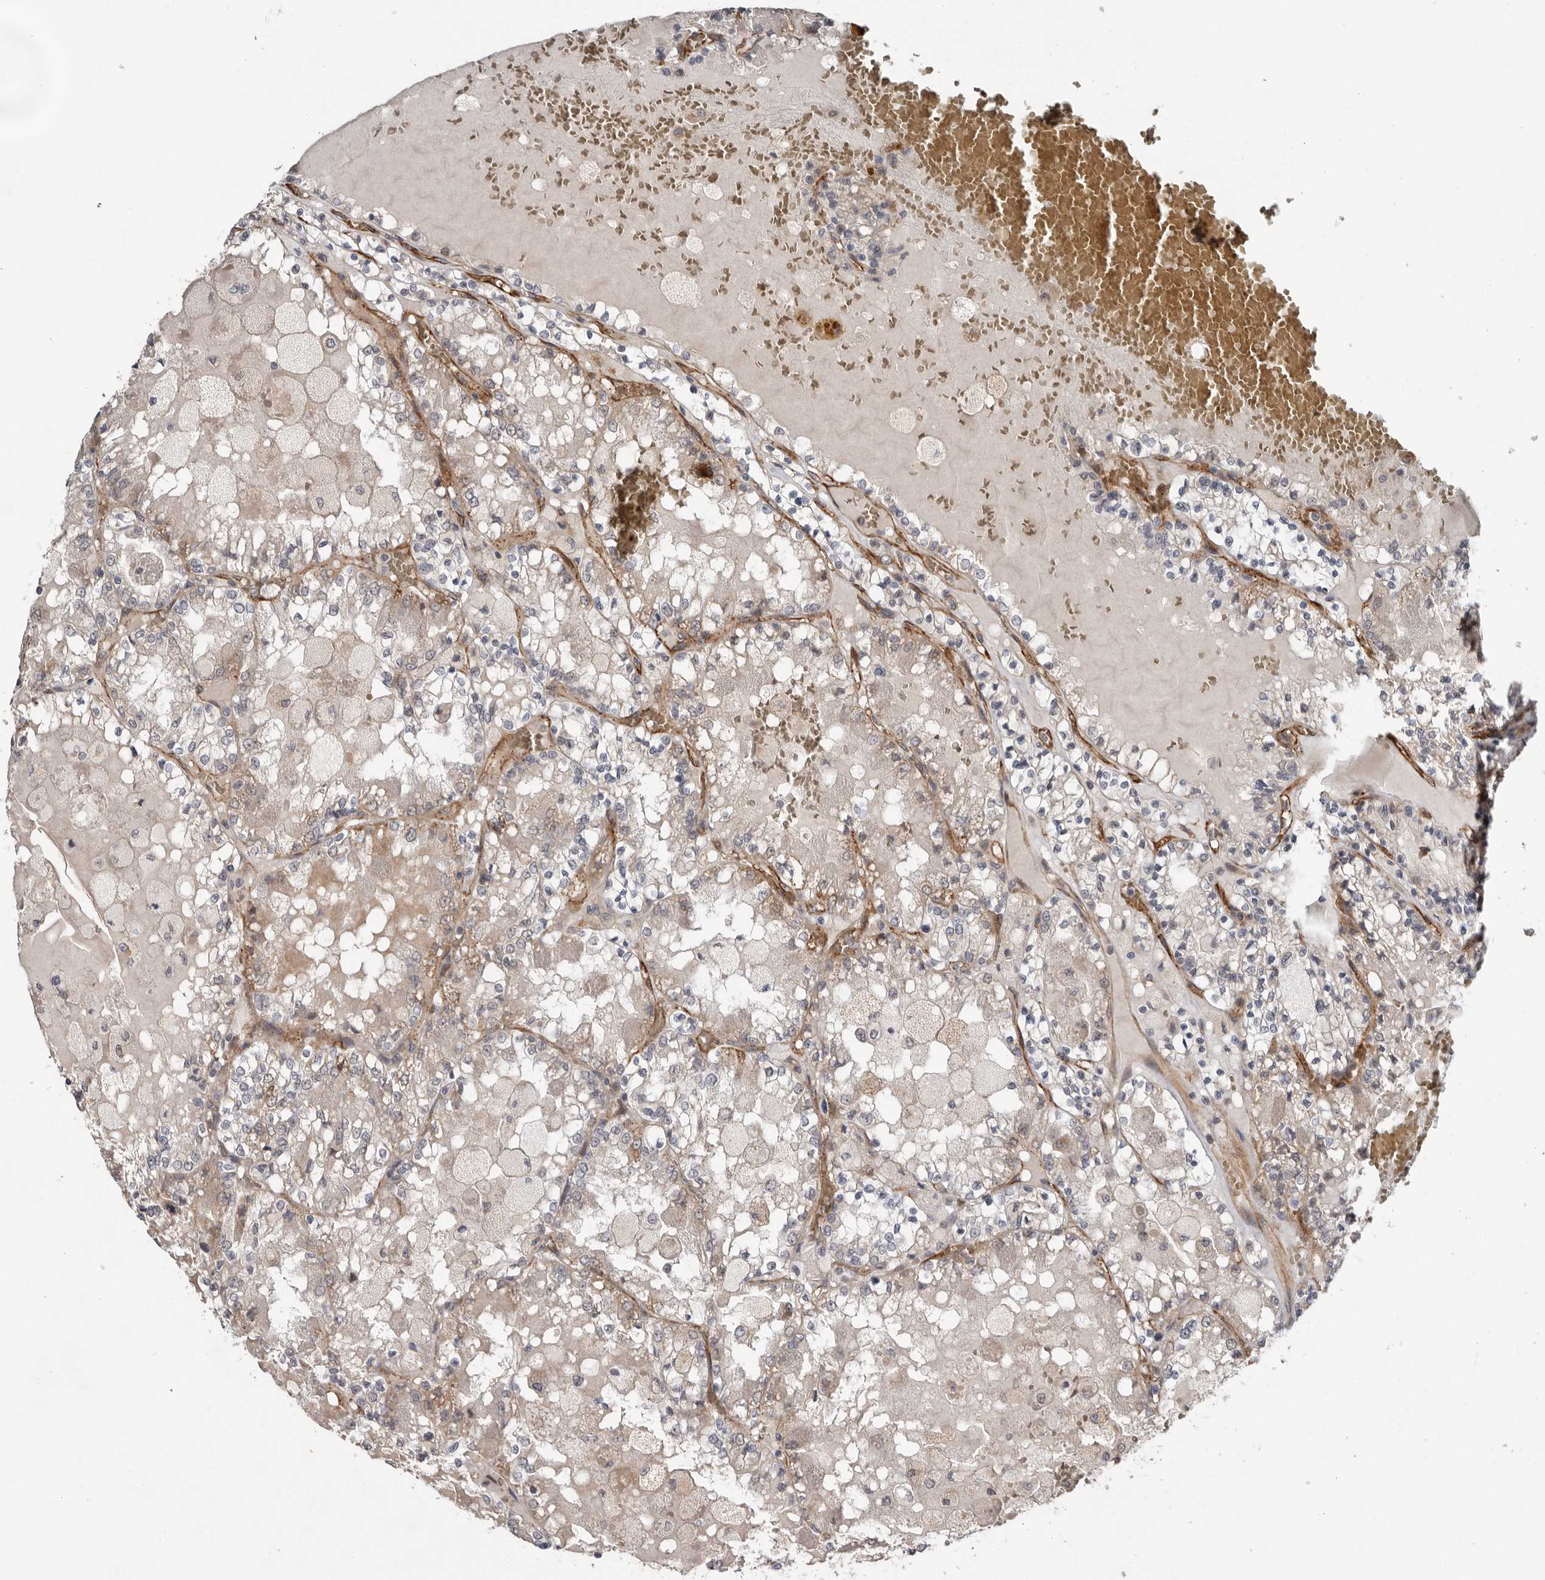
{"staining": {"intensity": "weak", "quantity": "<25%", "location": "cytoplasmic/membranous"}, "tissue": "renal cancer", "cell_type": "Tumor cells", "image_type": "cancer", "snomed": [{"axis": "morphology", "description": "Adenocarcinoma, NOS"}, {"axis": "topography", "description": "Kidney"}], "caption": "Renal adenocarcinoma was stained to show a protein in brown. There is no significant expression in tumor cells.", "gene": "RANBP17", "patient": {"sex": "female", "age": 56}}